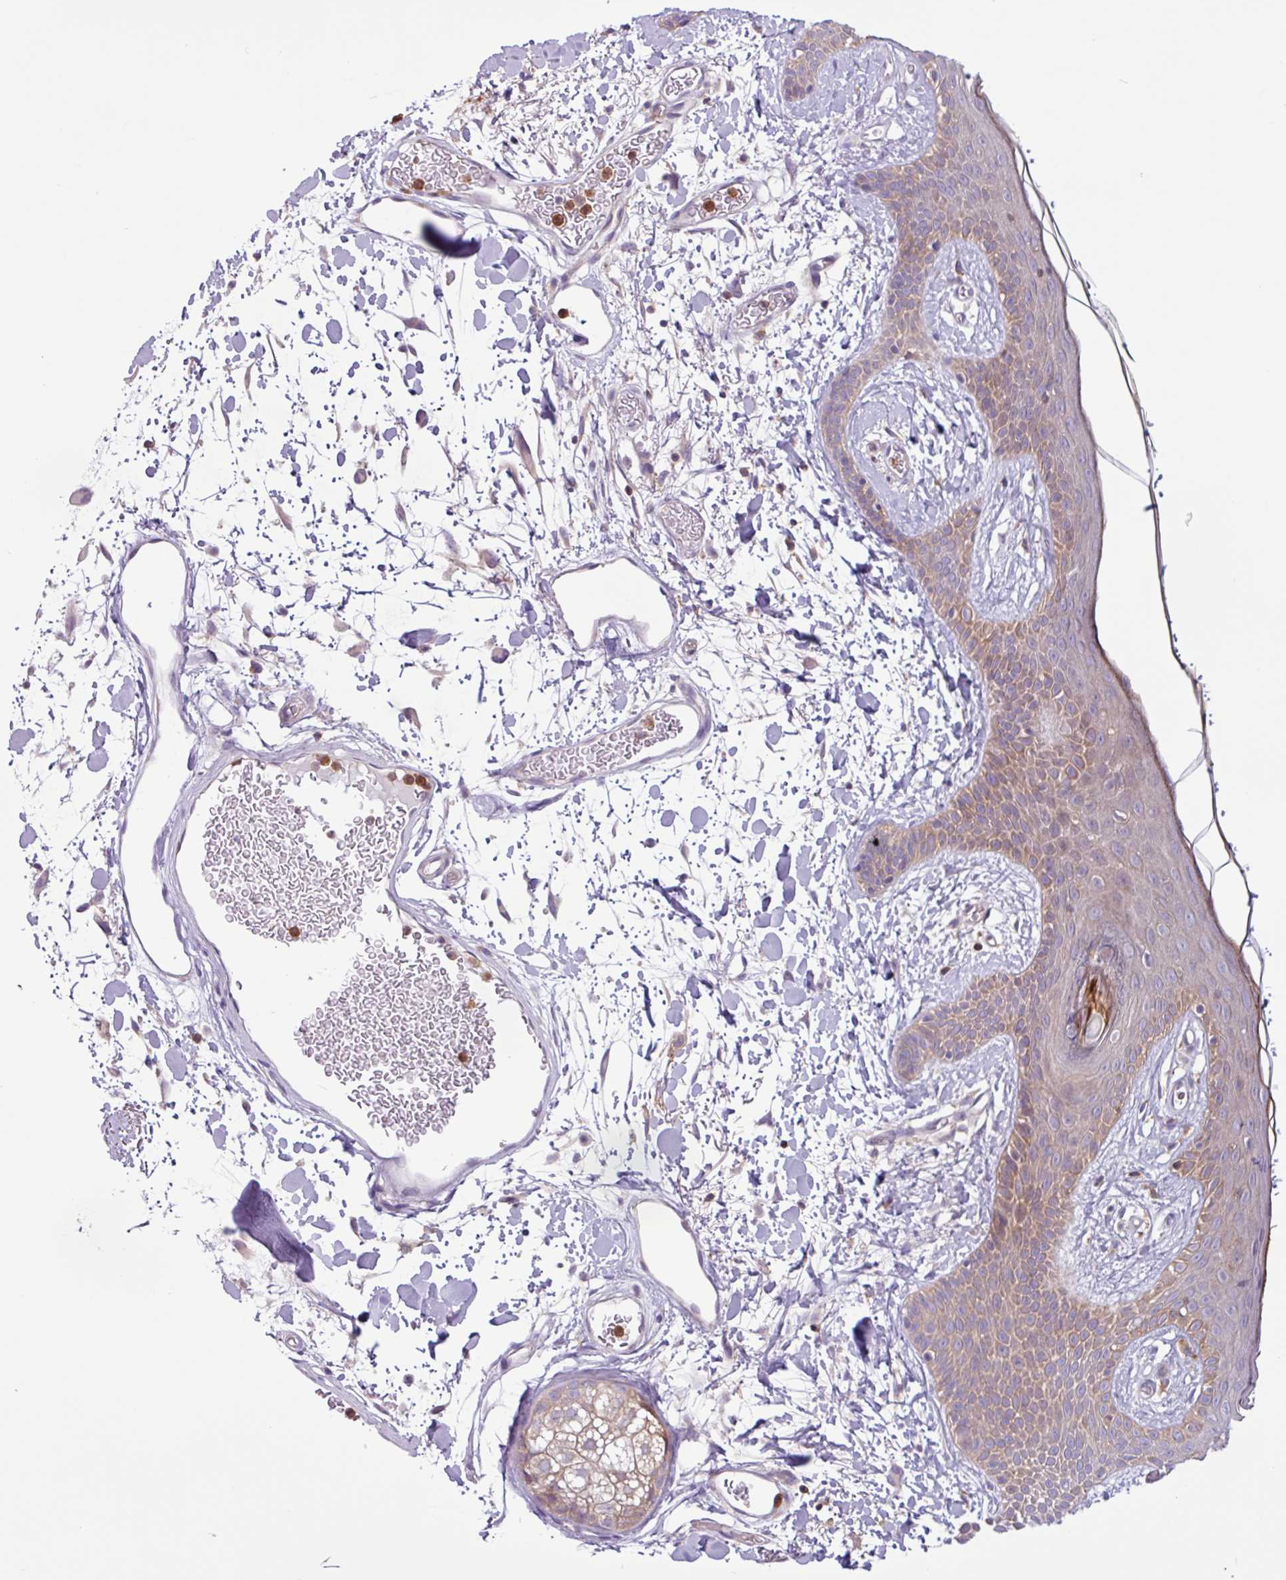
{"staining": {"intensity": "negative", "quantity": "none", "location": "none"}, "tissue": "skin", "cell_type": "Fibroblasts", "image_type": "normal", "snomed": [{"axis": "morphology", "description": "Normal tissue, NOS"}, {"axis": "topography", "description": "Skin"}], "caption": "This is a micrograph of immunohistochemistry (IHC) staining of unremarkable skin, which shows no positivity in fibroblasts. (Stains: DAB IHC with hematoxylin counter stain, Microscopy: brightfield microscopy at high magnification).", "gene": "ACTR3B", "patient": {"sex": "male", "age": 79}}